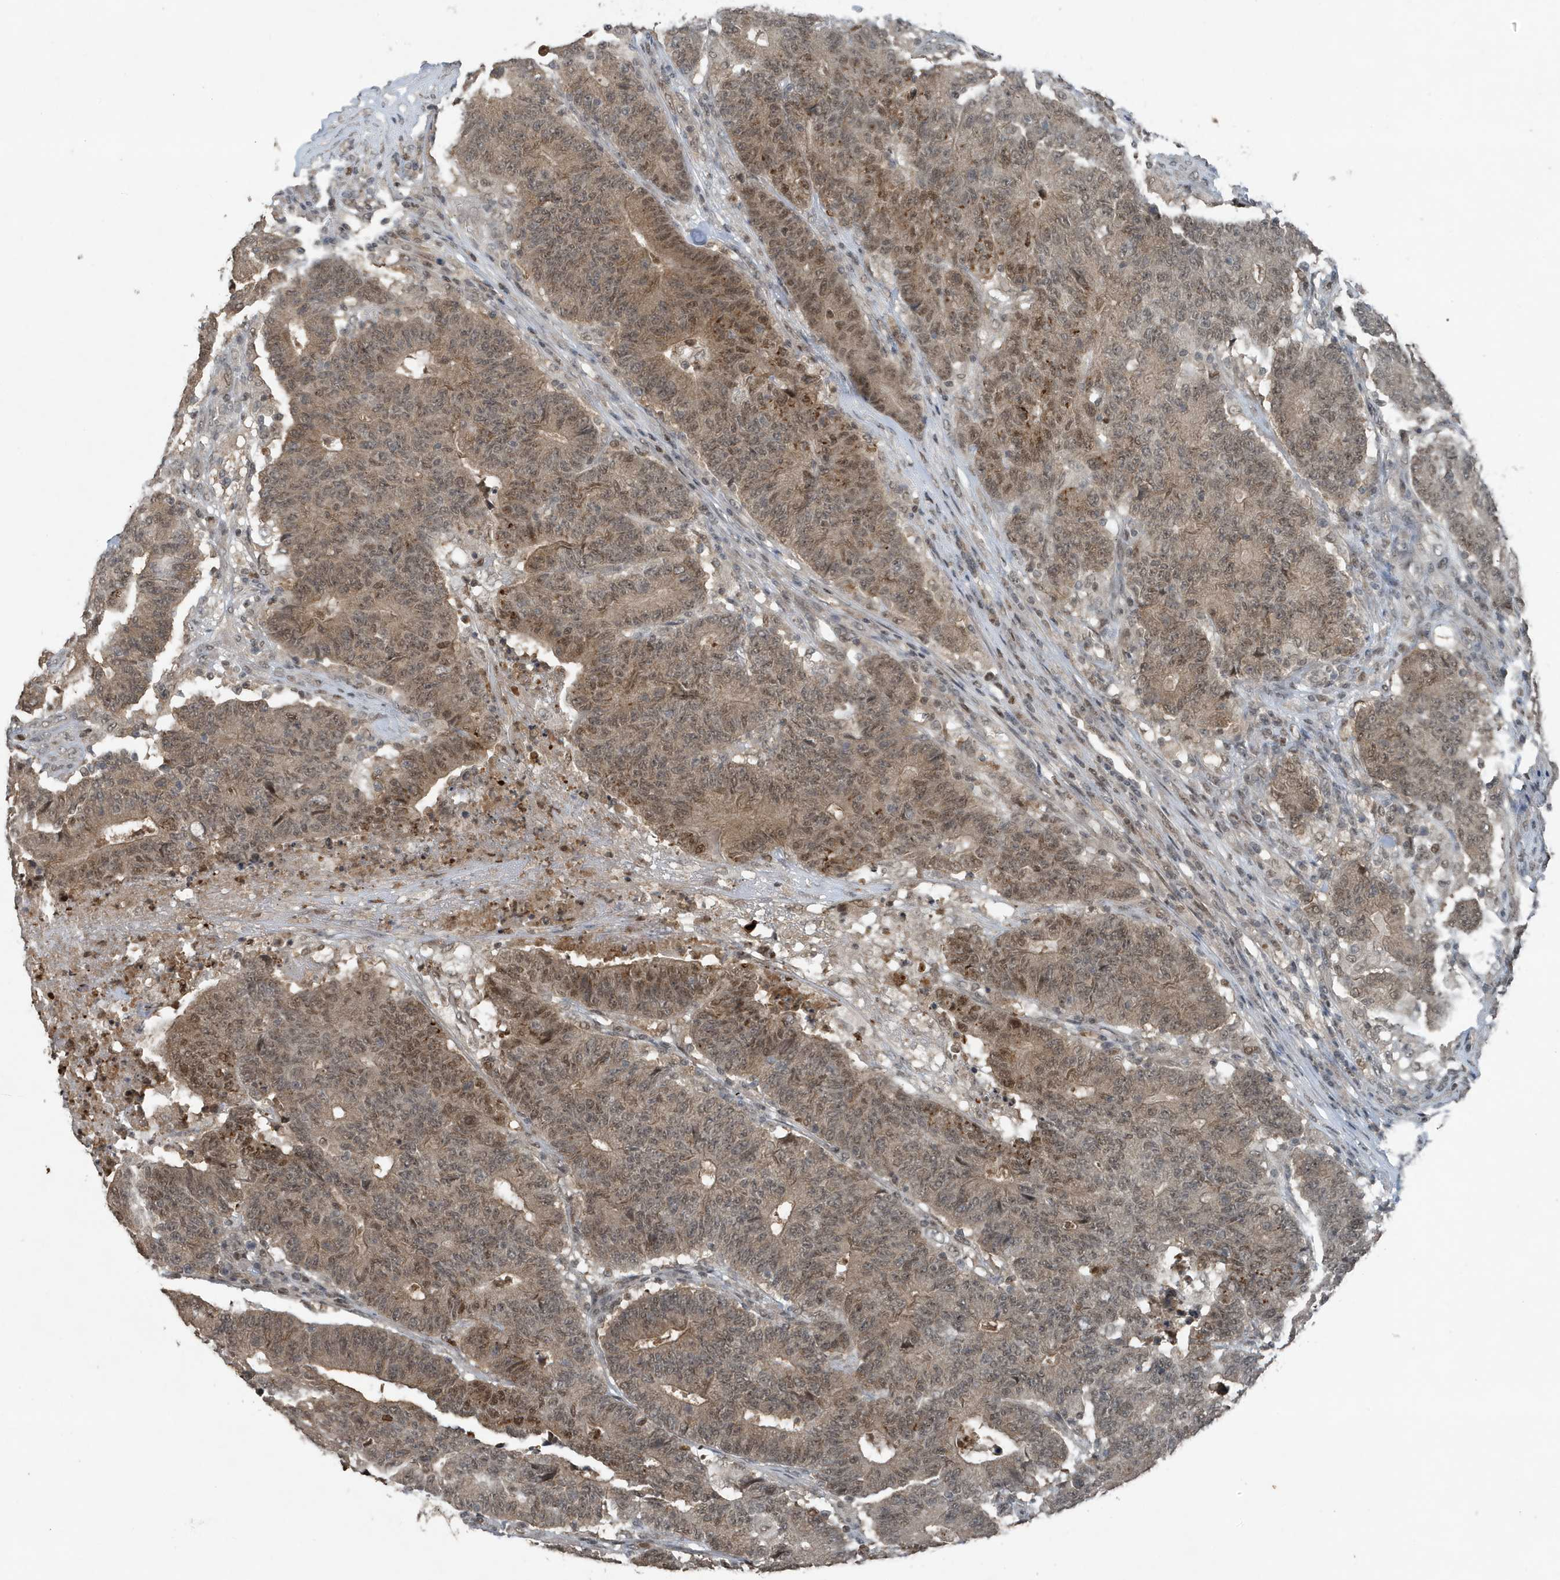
{"staining": {"intensity": "moderate", "quantity": "25%-75%", "location": "cytoplasmic/membranous,nuclear"}, "tissue": "colorectal cancer", "cell_type": "Tumor cells", "image_type": "cancer", "snomed": [{"axis": "morphology", "description": "Normal tissue, NOS"}, {"axis": "morphology", "description": "Adenocarcinoma, NOS"}, {"axis": "topography", "description": "Colon"}], "caption": "Immunohistochemical staining of human colorectal cancer (adenocarcinoma) shows medium levels of moderate cytoplasmic/membranous and nuclear expression in about 25%-75% of tumor cells.", "gene": "HSPA1A", "patient": {"sex": "female", "age": 75}}